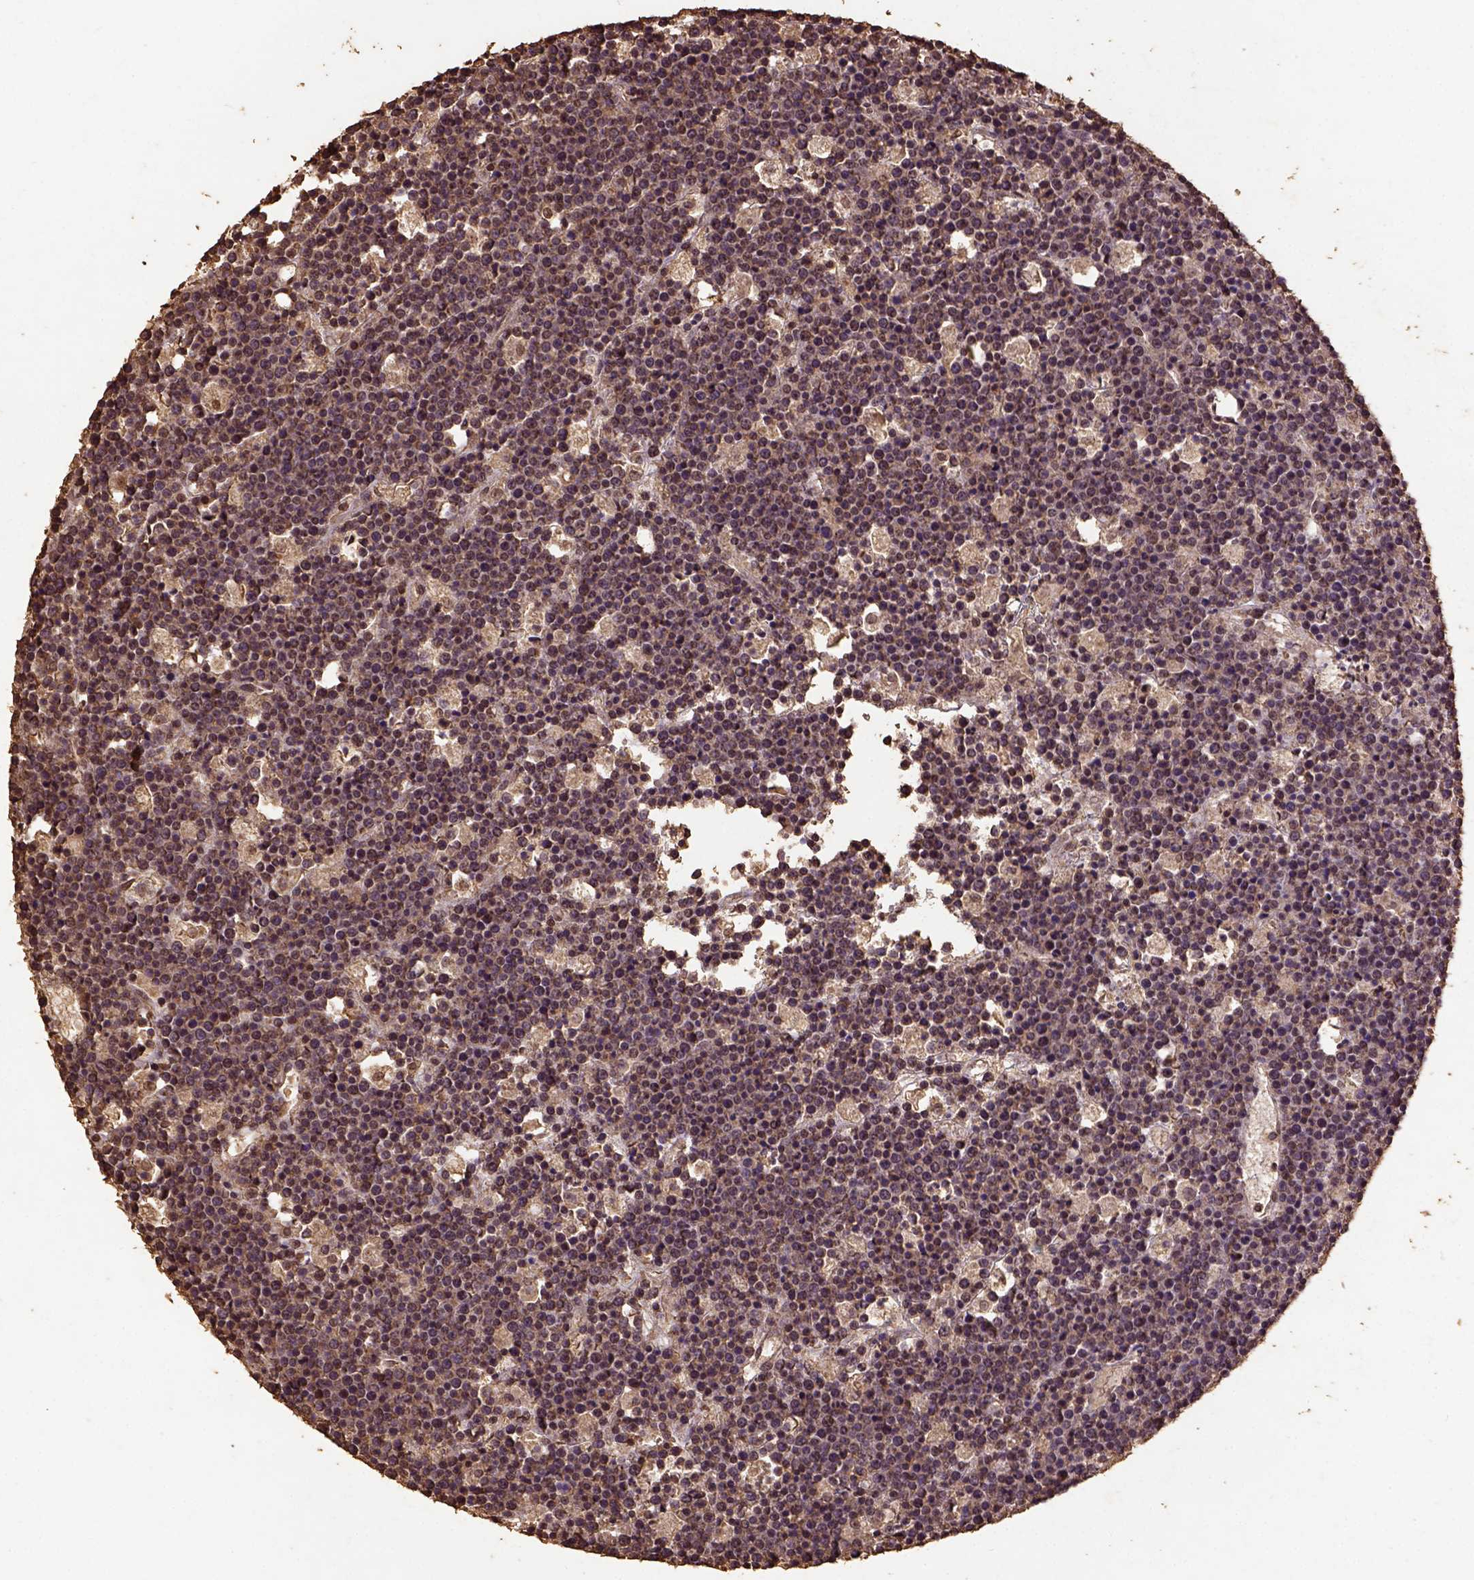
{"staining": {"intensity": "moderate", "quantity": ">75%", "location": "nuclear"}, "tissue": "lymphoma", "cell_type": "Tumor cells", "image_type": "cancer", "snomed": [{"axis": "morphology", "description": "Malignant lymphoma, non-Hodgkin's type, High grade"}, {"axis": "topography", "description": "Ovary"}], "caption": "Immunohistochemical staining of human lymphoma exhibits moderate nuclear protein expression in approximately >75% of tumor cells.", "gene": "NACC1", "patient": {"sex": "female", "age": 56}}